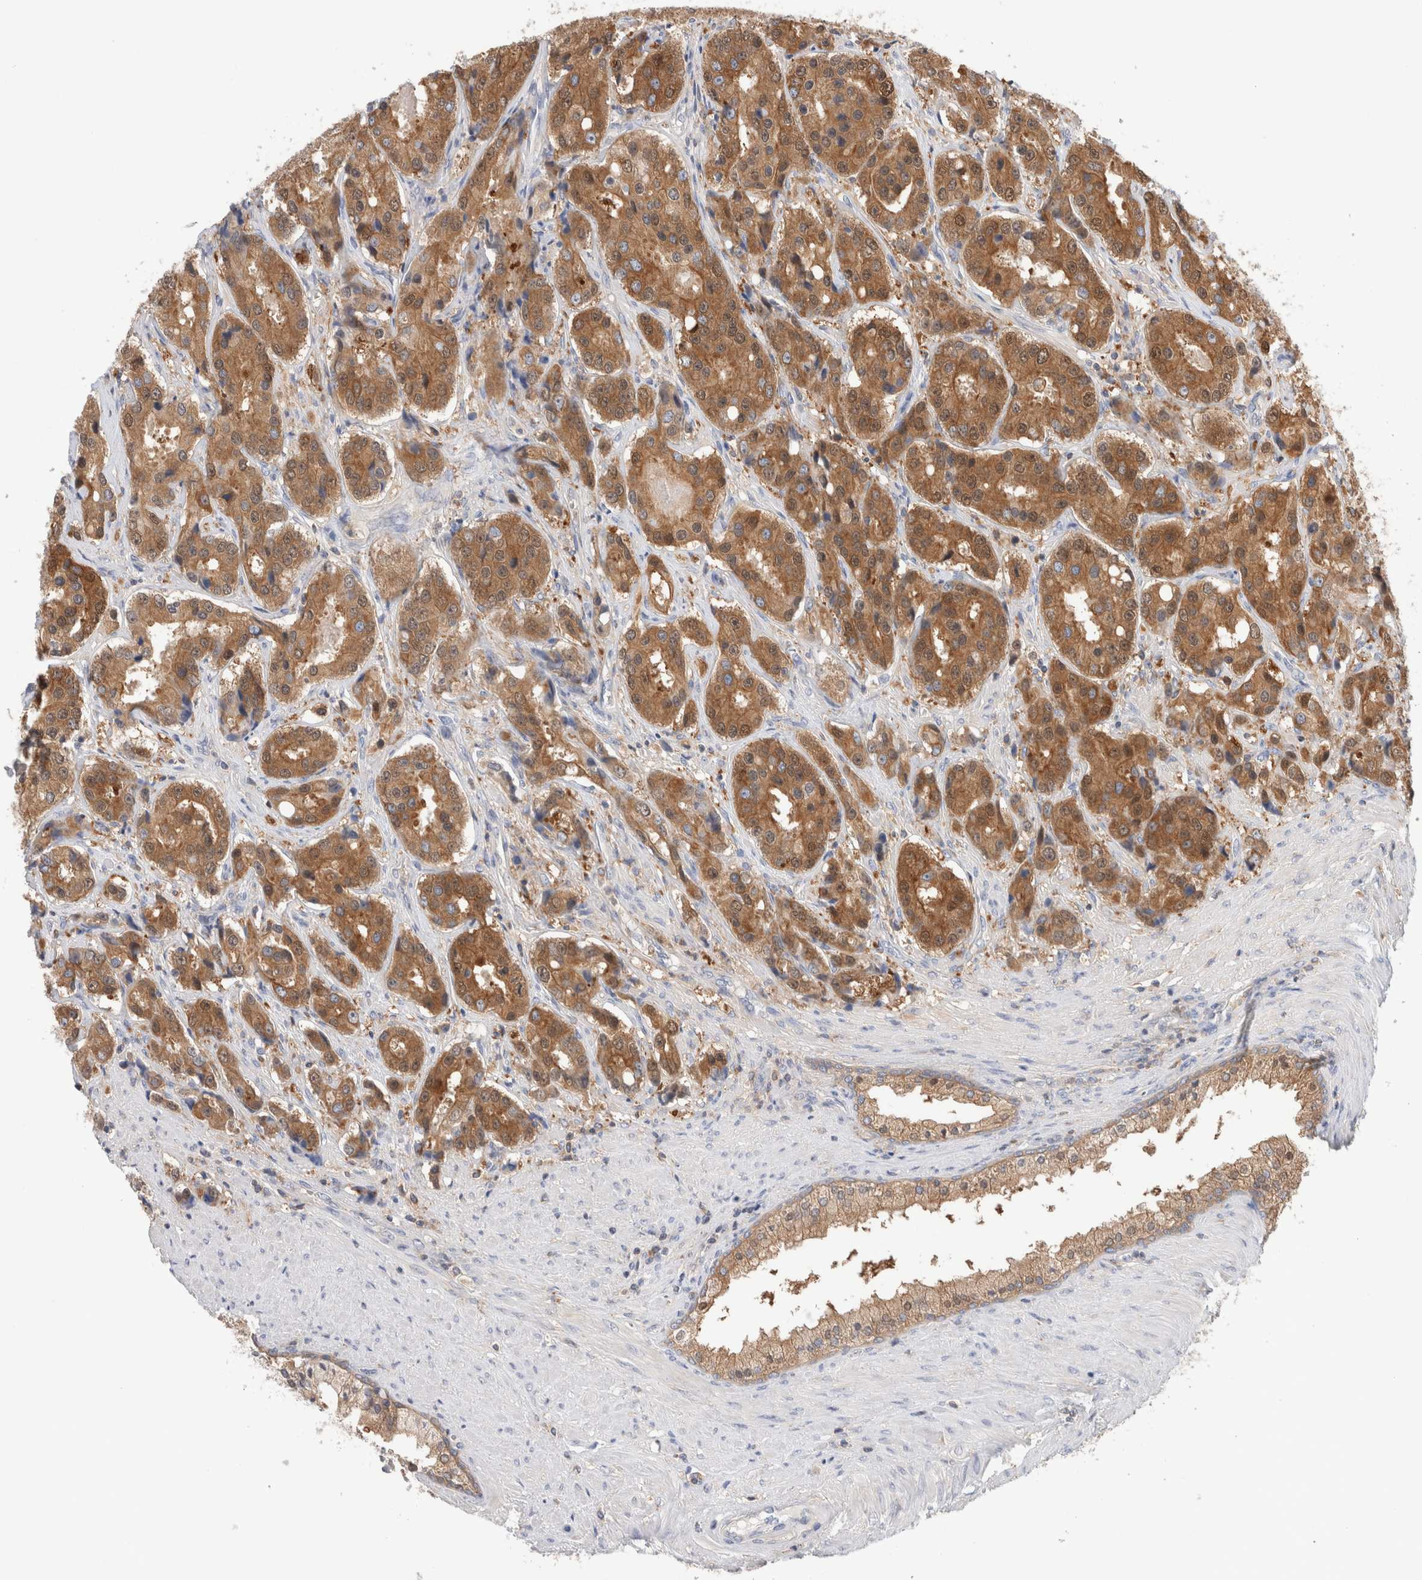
{"staining": {"intensity": "strong", "quantity": ">75%", "location": "cytoplasmic/membranous,nuclear"}, "tissue": "prostate cancer", "cell_type": "Tumor cells", "image_type": "cancer", "snomed": [{"axis": "morphology", "description": "Adenocarcinoma, High grade"}, {"axis": "topography", "description": "Prostate"}], "caption": "IHC staining of prostate high-grade adenocarcinoma, which exhibits high levels of strong cytoplasmic/membranous and nuclear staining in about >75% of tumor cells indicating strong cytoplasmic/membranous and nuclear protein expression. The staining was performed using DAB (3,3'-diaminobenzidine) (brown) for protein detection and nuclei were counterstained in hematoxylin (blue).", "gene": "KLHL14", "patient": {"sex": "male", "age": 60}}